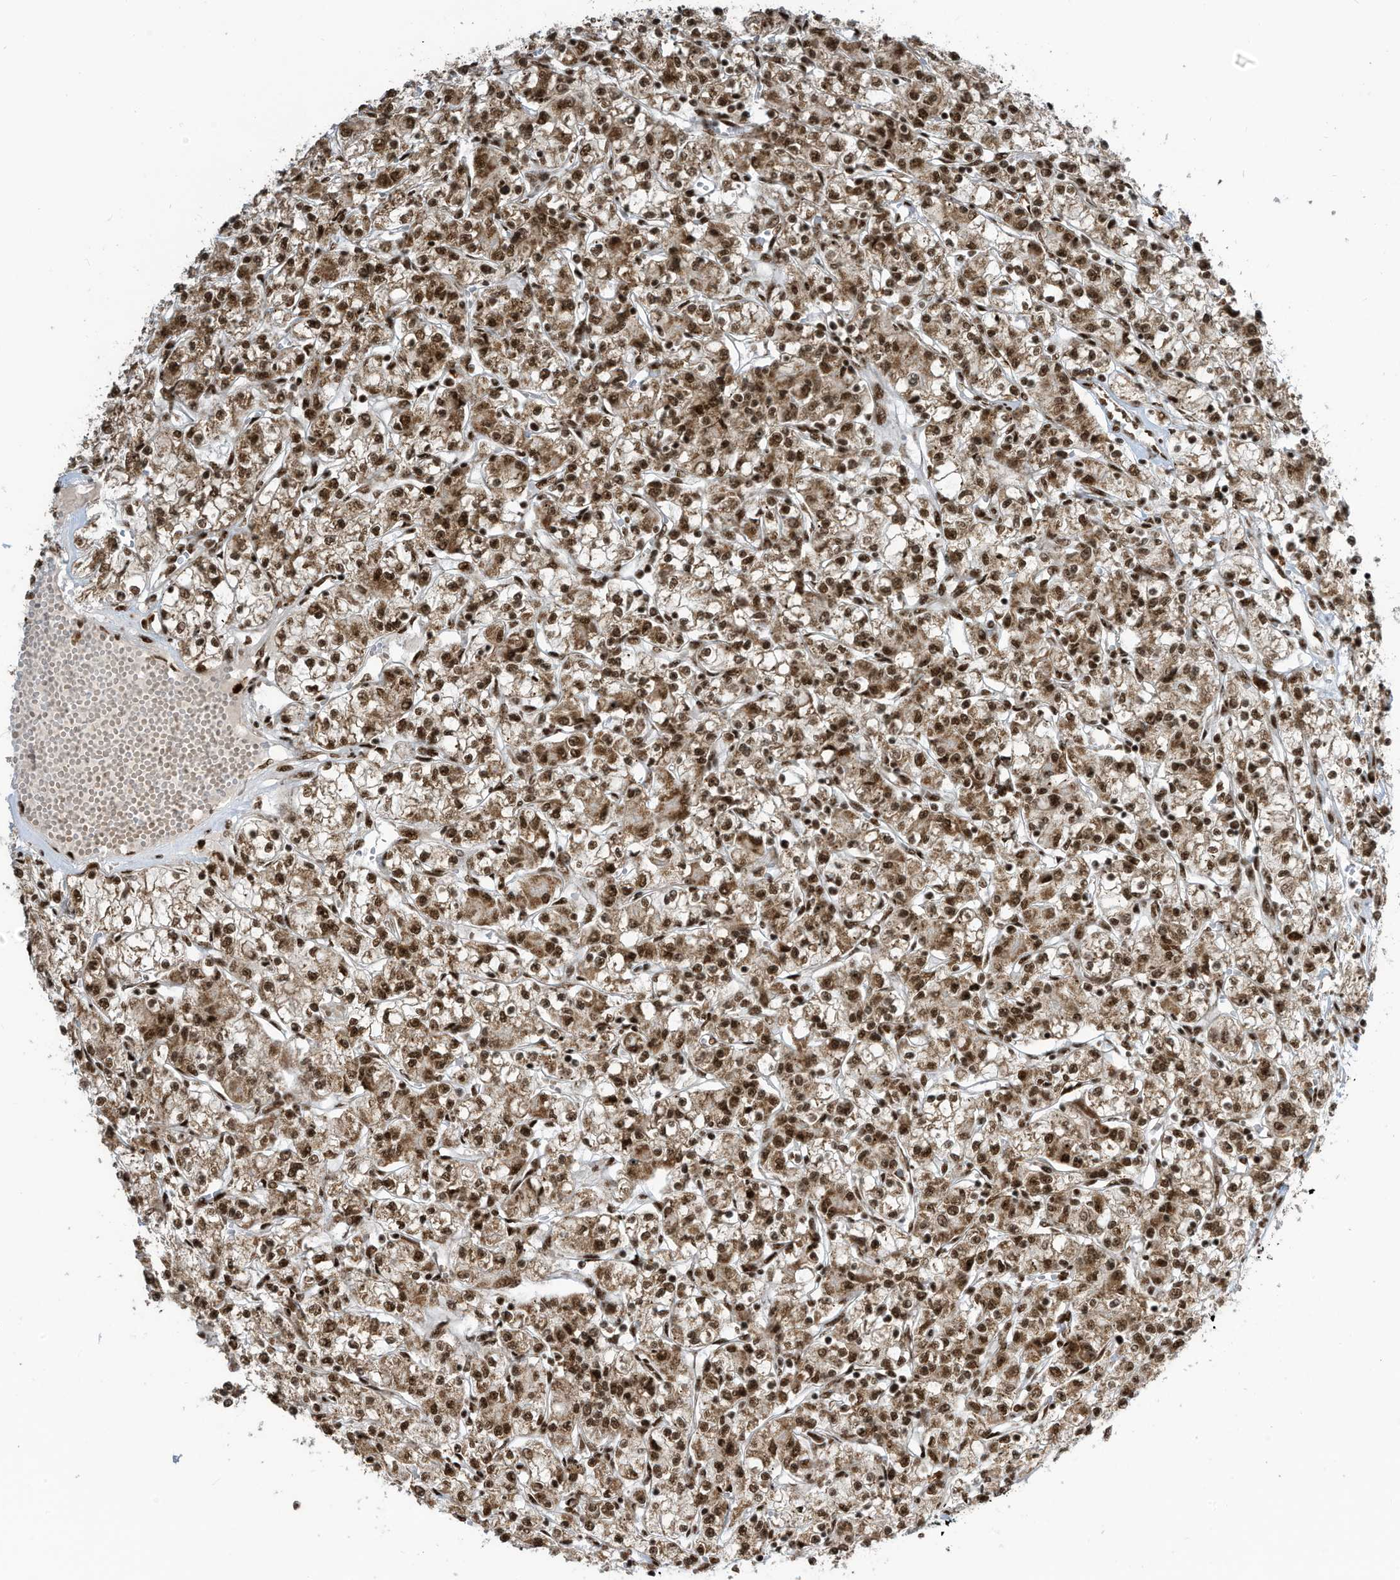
{"staining": {"intensity": "strong", "quantity": ">75%", "location": "cytoplasmic/membranous,nuclear"}, "tissue": "renal cancer", "cell_type": "Tumor cells", "image_type": "cancer", "snomed": [{"axis": "morphology", "description": "Adenocarcinoma, NOS"}, {"axis": "topography", "description": "Kidney"}], "caption": "Immunohistochemical staining of human renal cancer (adenocarcinoma) shows strong cytoplasmic/membranous and nuclear protein staining in approximately >75% of tumor cells.", "gene": "LBH", "patient": {"sex": "female", "age": 59}}